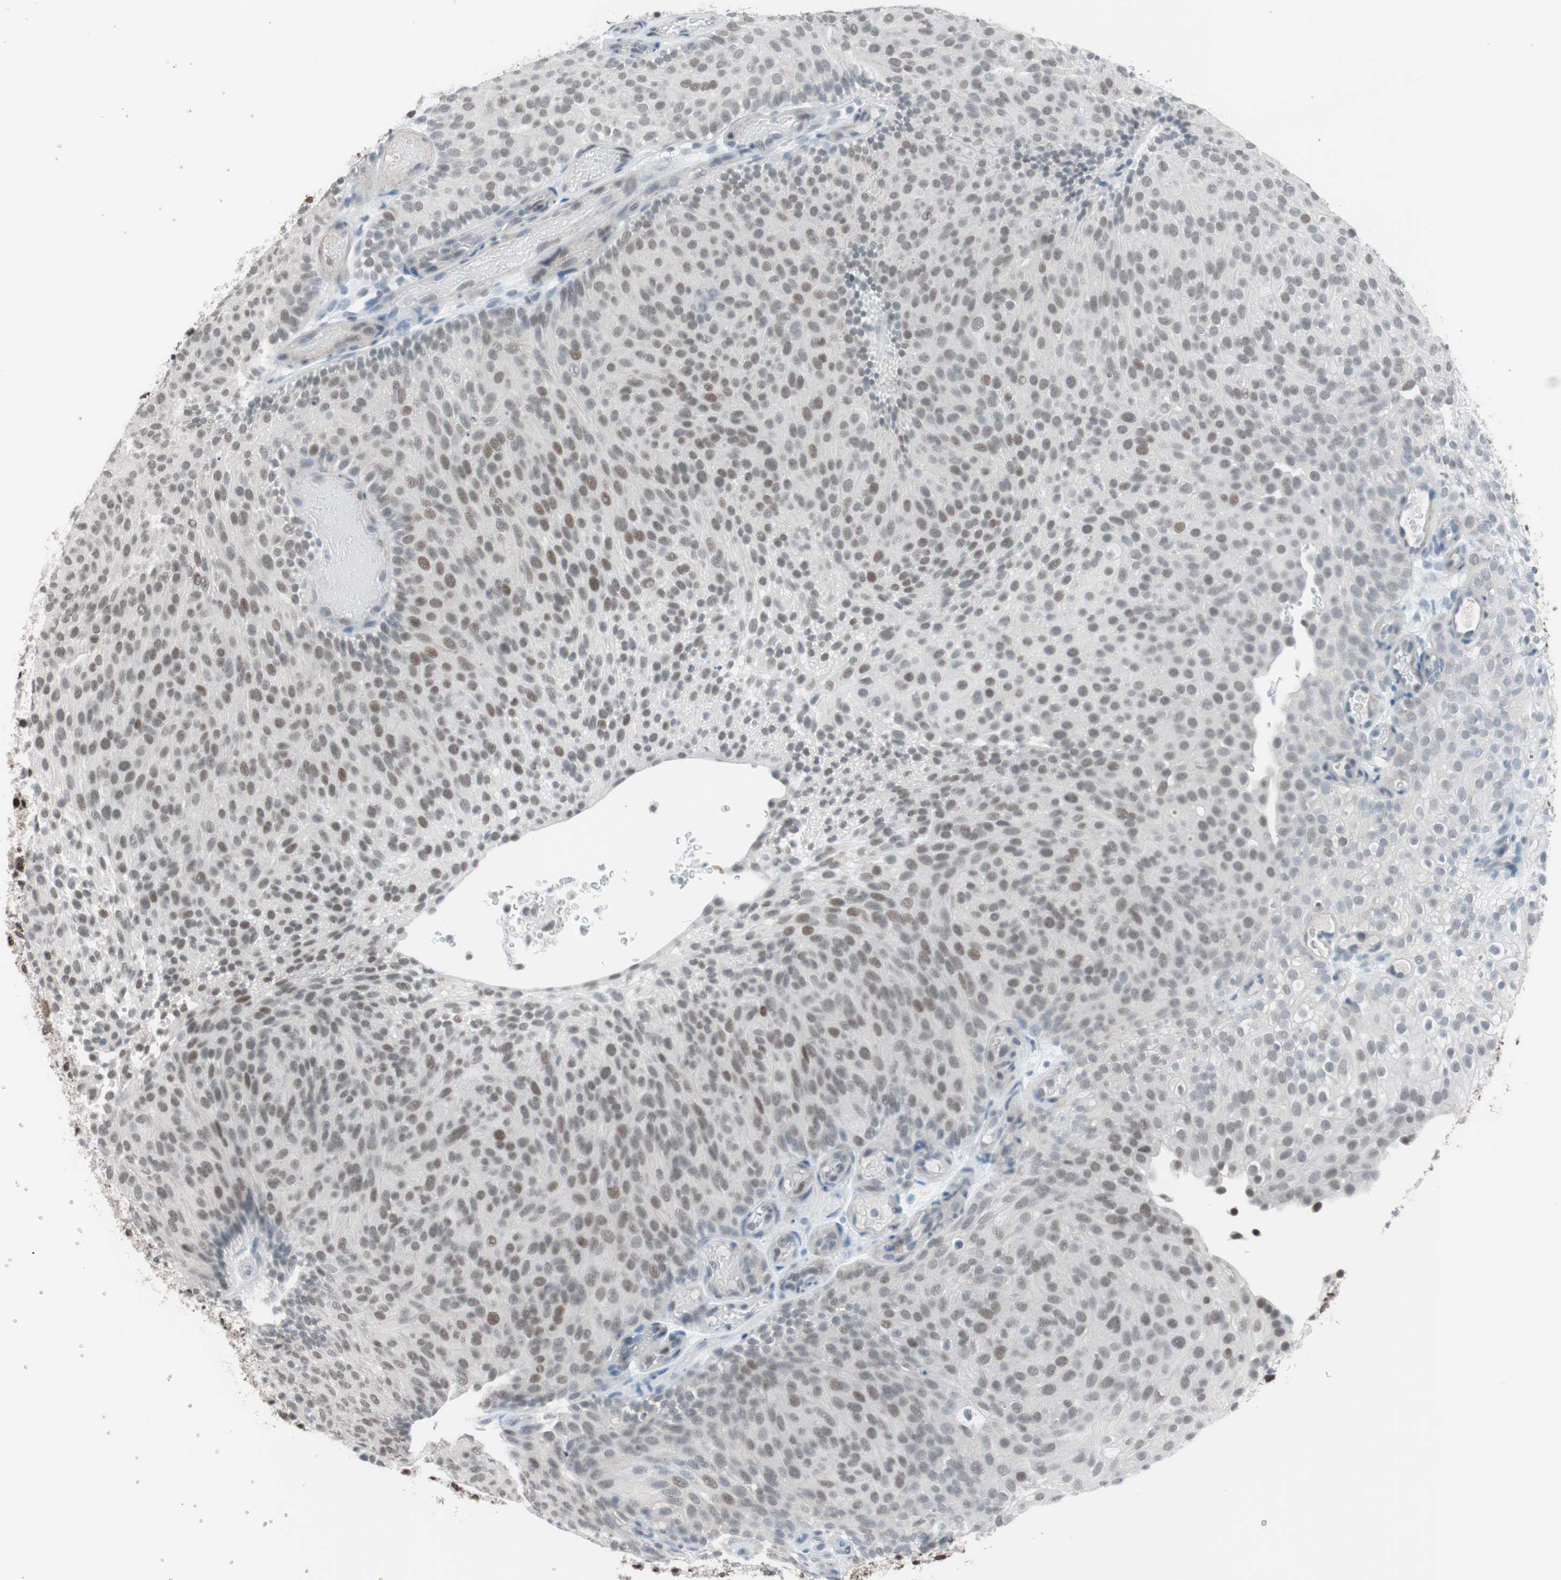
{"staining": {"intensity": "weak", "quantity": "25%-75%", "location": "nuclear"}, "tissue": "urothelial cancer", "cell_type": "Tumor cells", "image_type": "cancer", "snomed": [{"axis": "morphology", "description": "Urothelial carcinoma, Low grade"}, {"axis": "topography", "description": "Urinary bladder"}], "caption": "A photomicrograph showing weak nuclear staining in approximately 25%-75% of tumor cells in low-grade urothelial carcinoma, as visualized by brown immunohistochemical staining.", "gene": "ARID1A", "patient": {"sex": "male", "age": 78}}